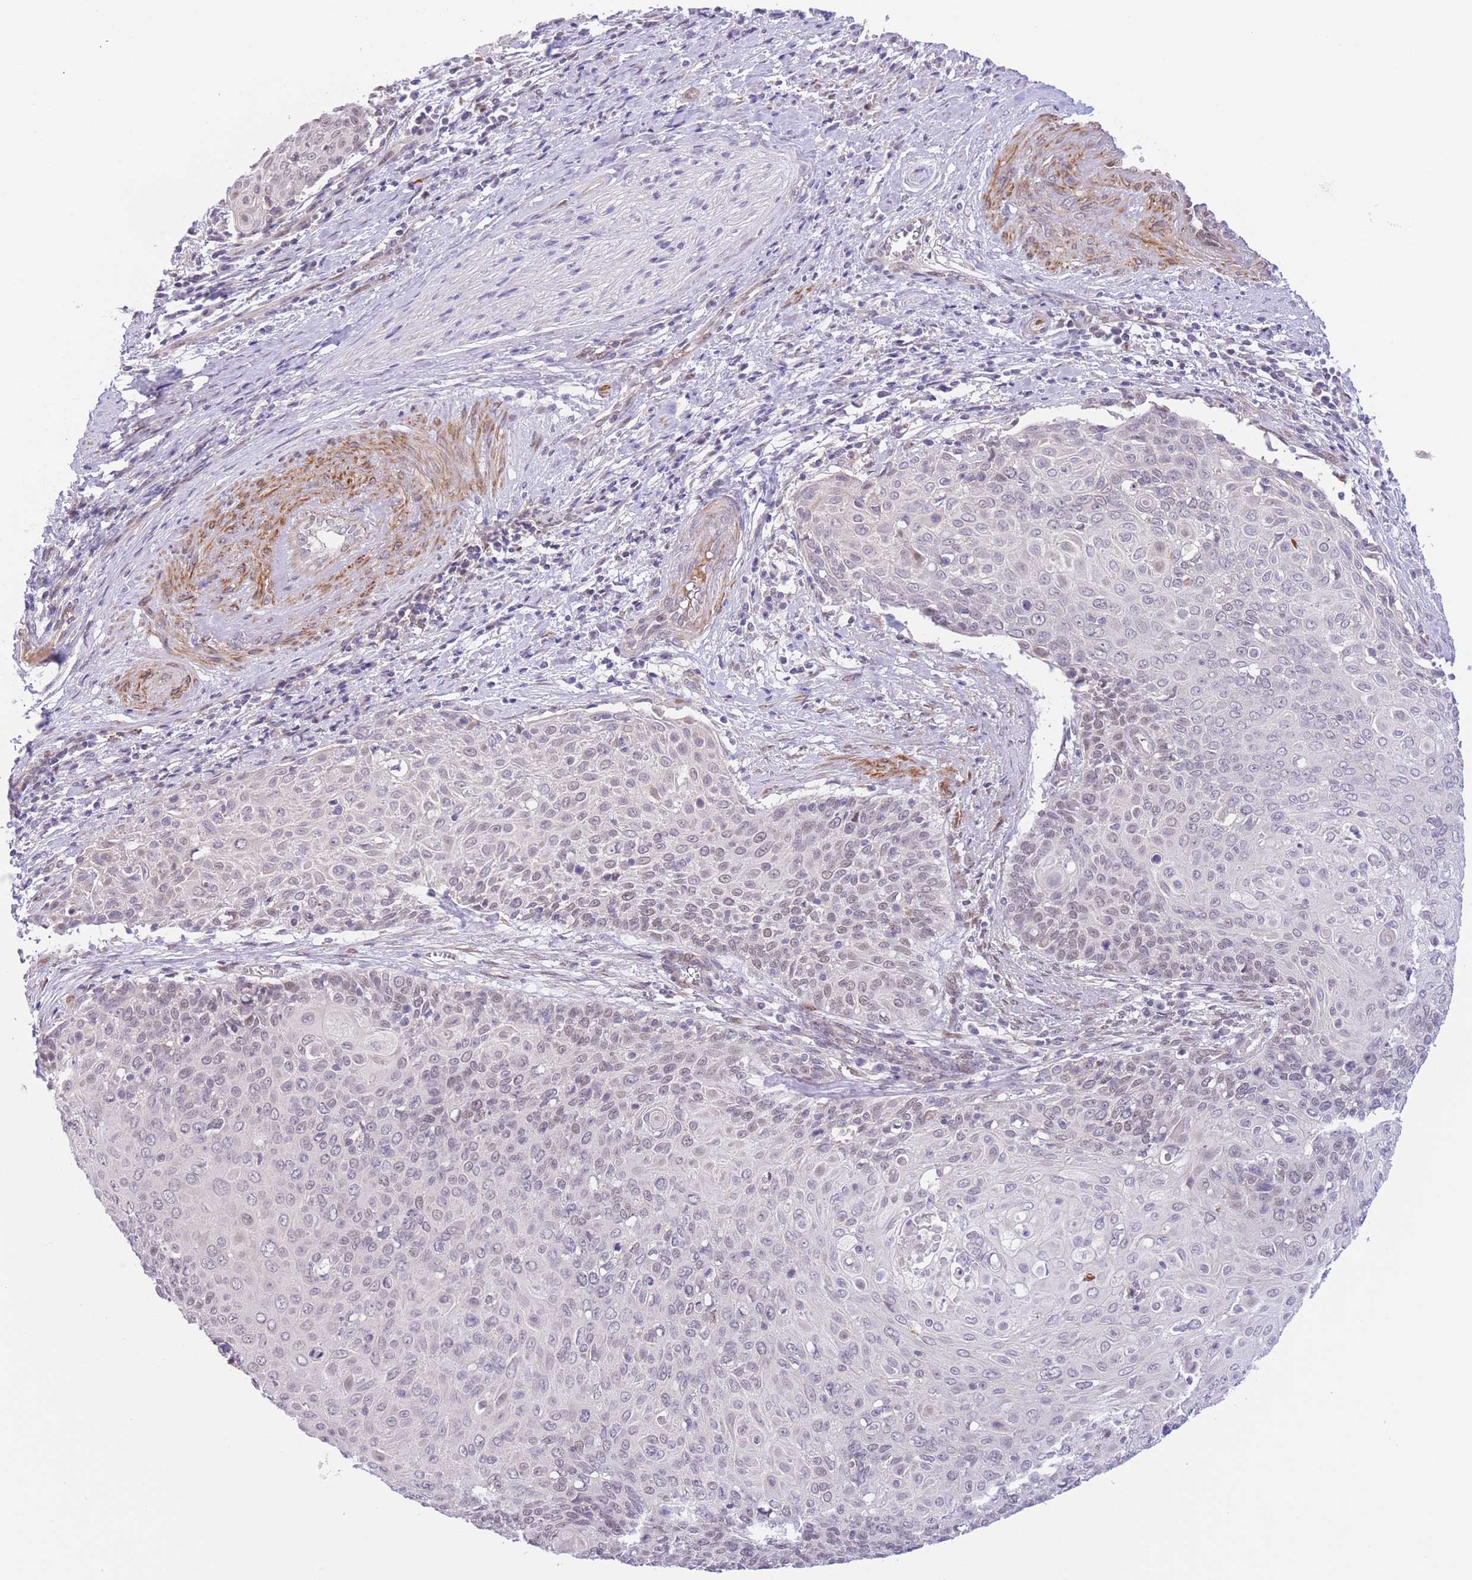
{"staining": {"intensity": "weak", "quantity": "<25%", "location": "nuclear"}, "tissue": "cervical cancer", "cell_type": "Tumor cells", "image_type": "cancer", "snomed": [{"axis": "morphology", "description": "Squamous cell carcinoma, NOS"}, {"axis": "topography", "description": "Cervix"}], "caption": "The micrograph shows no staining of tumor cells in cervical squamous cell carcinoma.", "gene": "C9orf152", "patient": {"sex": "female", "age": 39}}